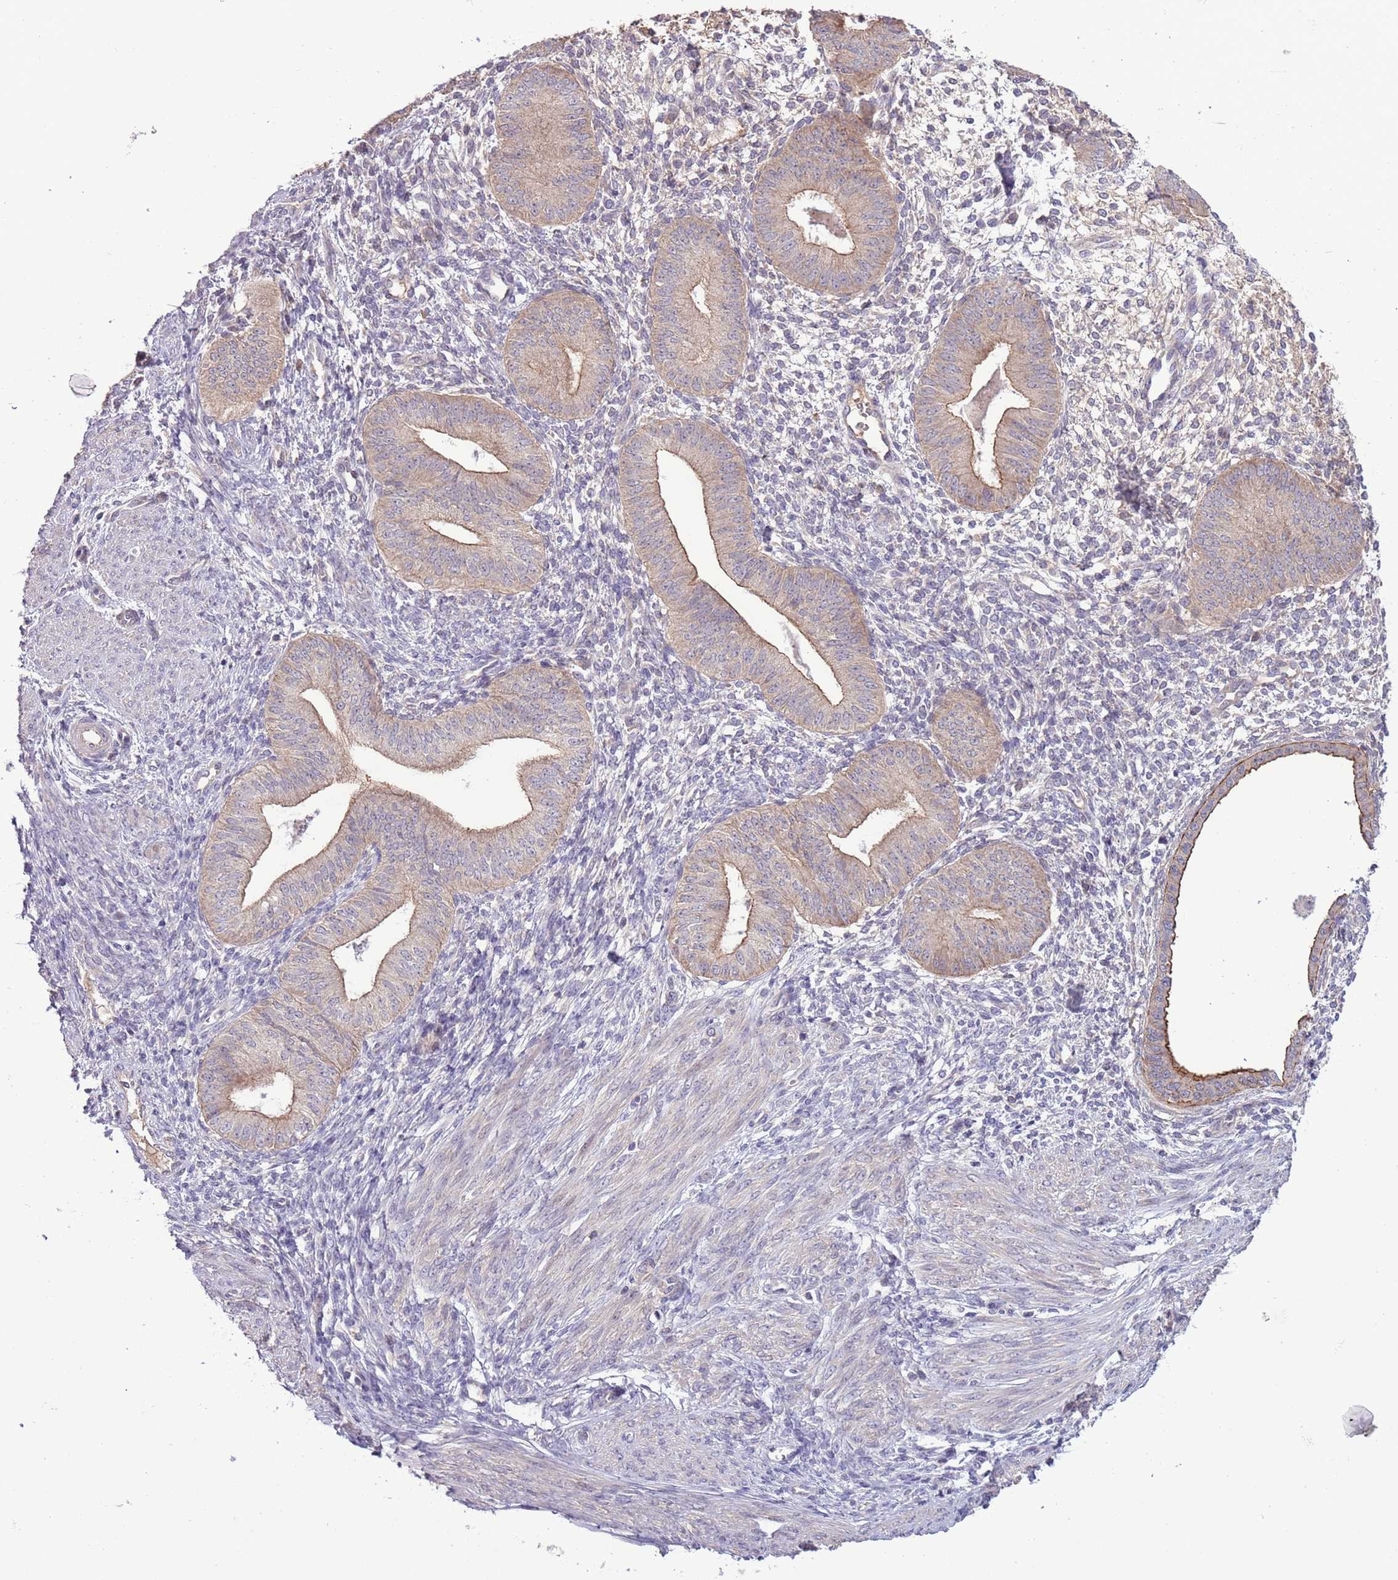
{"staining": {"intensity": "negative", "quantity": "none", "location": "none"}, "tissue": "endometrium", "cell_type": "Cells in endometrial stroma", "image_type": "normal", "snomed": [{"axis": "morphology", "description": "Normal tissue, NOS"}, {"axis": "topography", "description": "Endometrium"}], "caption": "An image of human endometrium is negative for staining in cells in endometrial stroma. The staining is performed using DAB (3,3'-diaminobenzidine) brown chromogen with nuclei counter-stained in using hematoxylin.", "gene": "SHROOM3", "patient": {"sex": "female", "age": 49}}